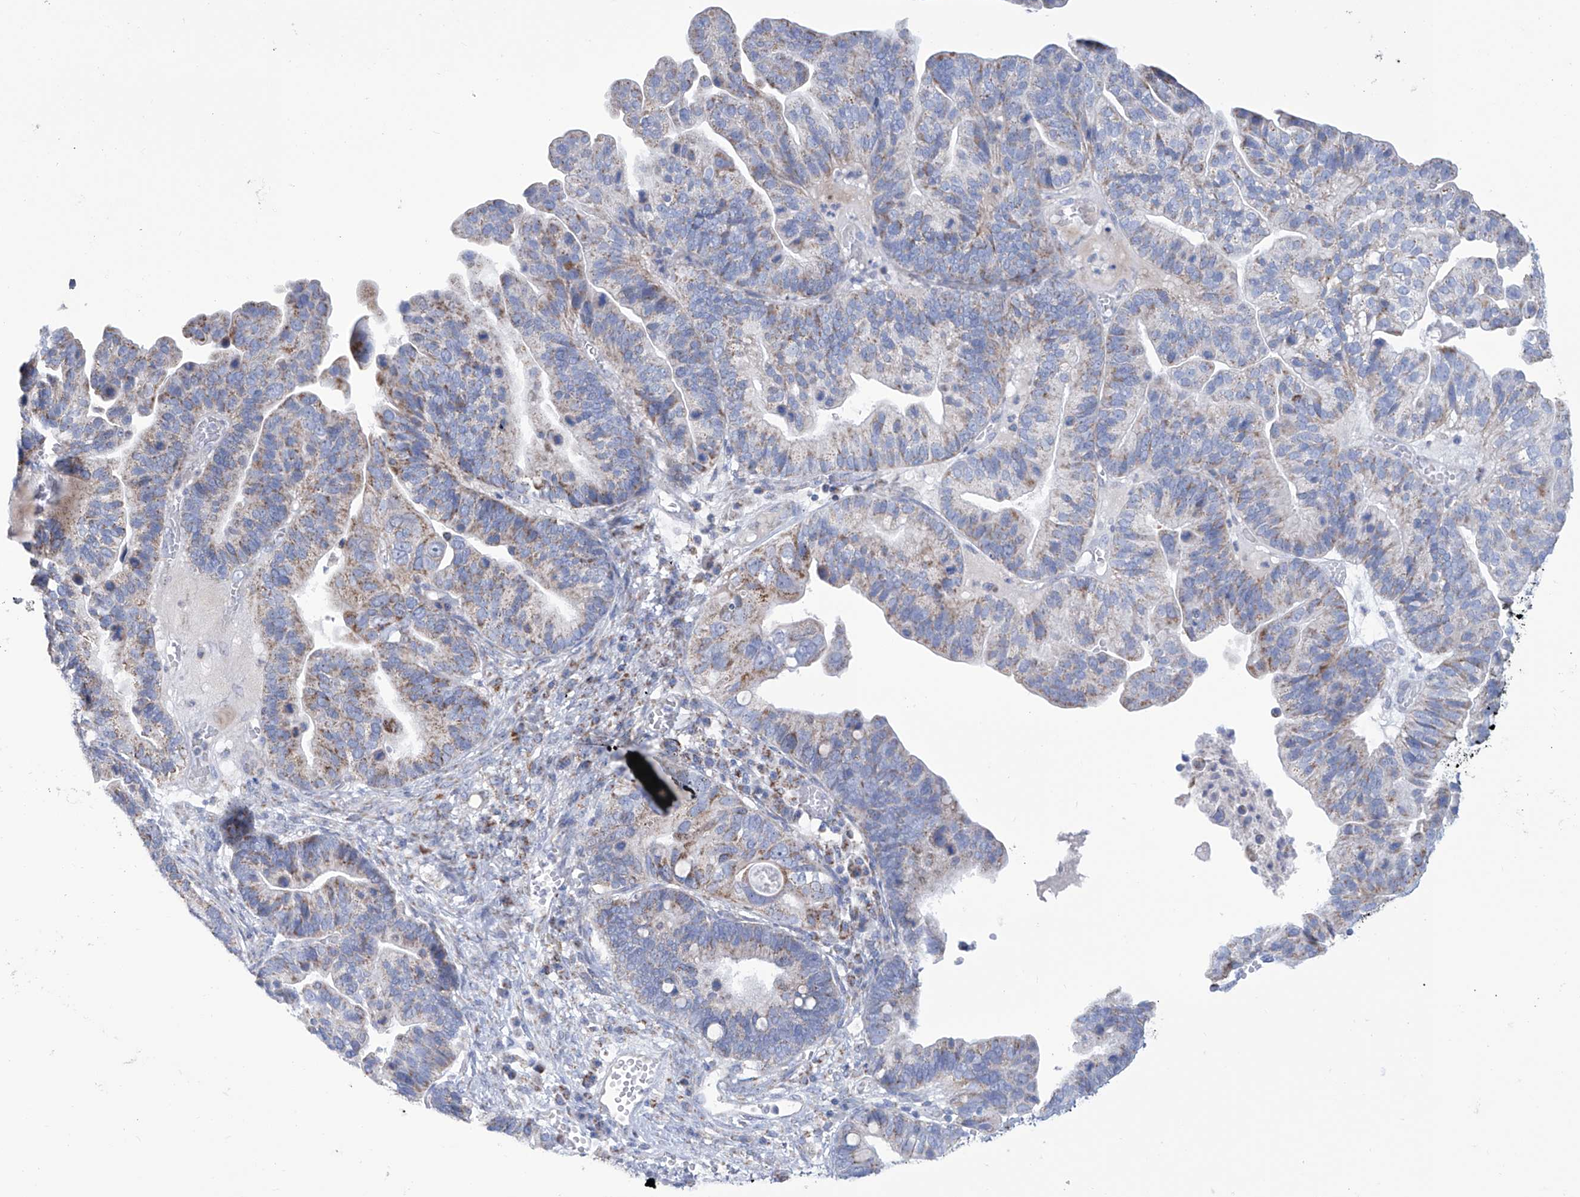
{"staining": {"intensity": "moderate", "quantity": "25%-75%", "location": "cytoplasmic/membranous"}, "tissue": "ovarian cancer", "cell_type": "Tumor cells", "image_type": "cancer", "snomed": [{"axis": "morphology", "description": "Cystadenocarcinoma, serous, NOS"}, {"axis": "topography", "description": "Ovary"}], "caption": "Immunohistochemical staining of human ovarian serous cystadenocarcinoma shows medium levels of moderate cytoplasmic/membranous positivity in approximately 25%-75% of tumor cells.", "gene": "ALDH6A1", "patient": {"sex": "female", "age": 56}}